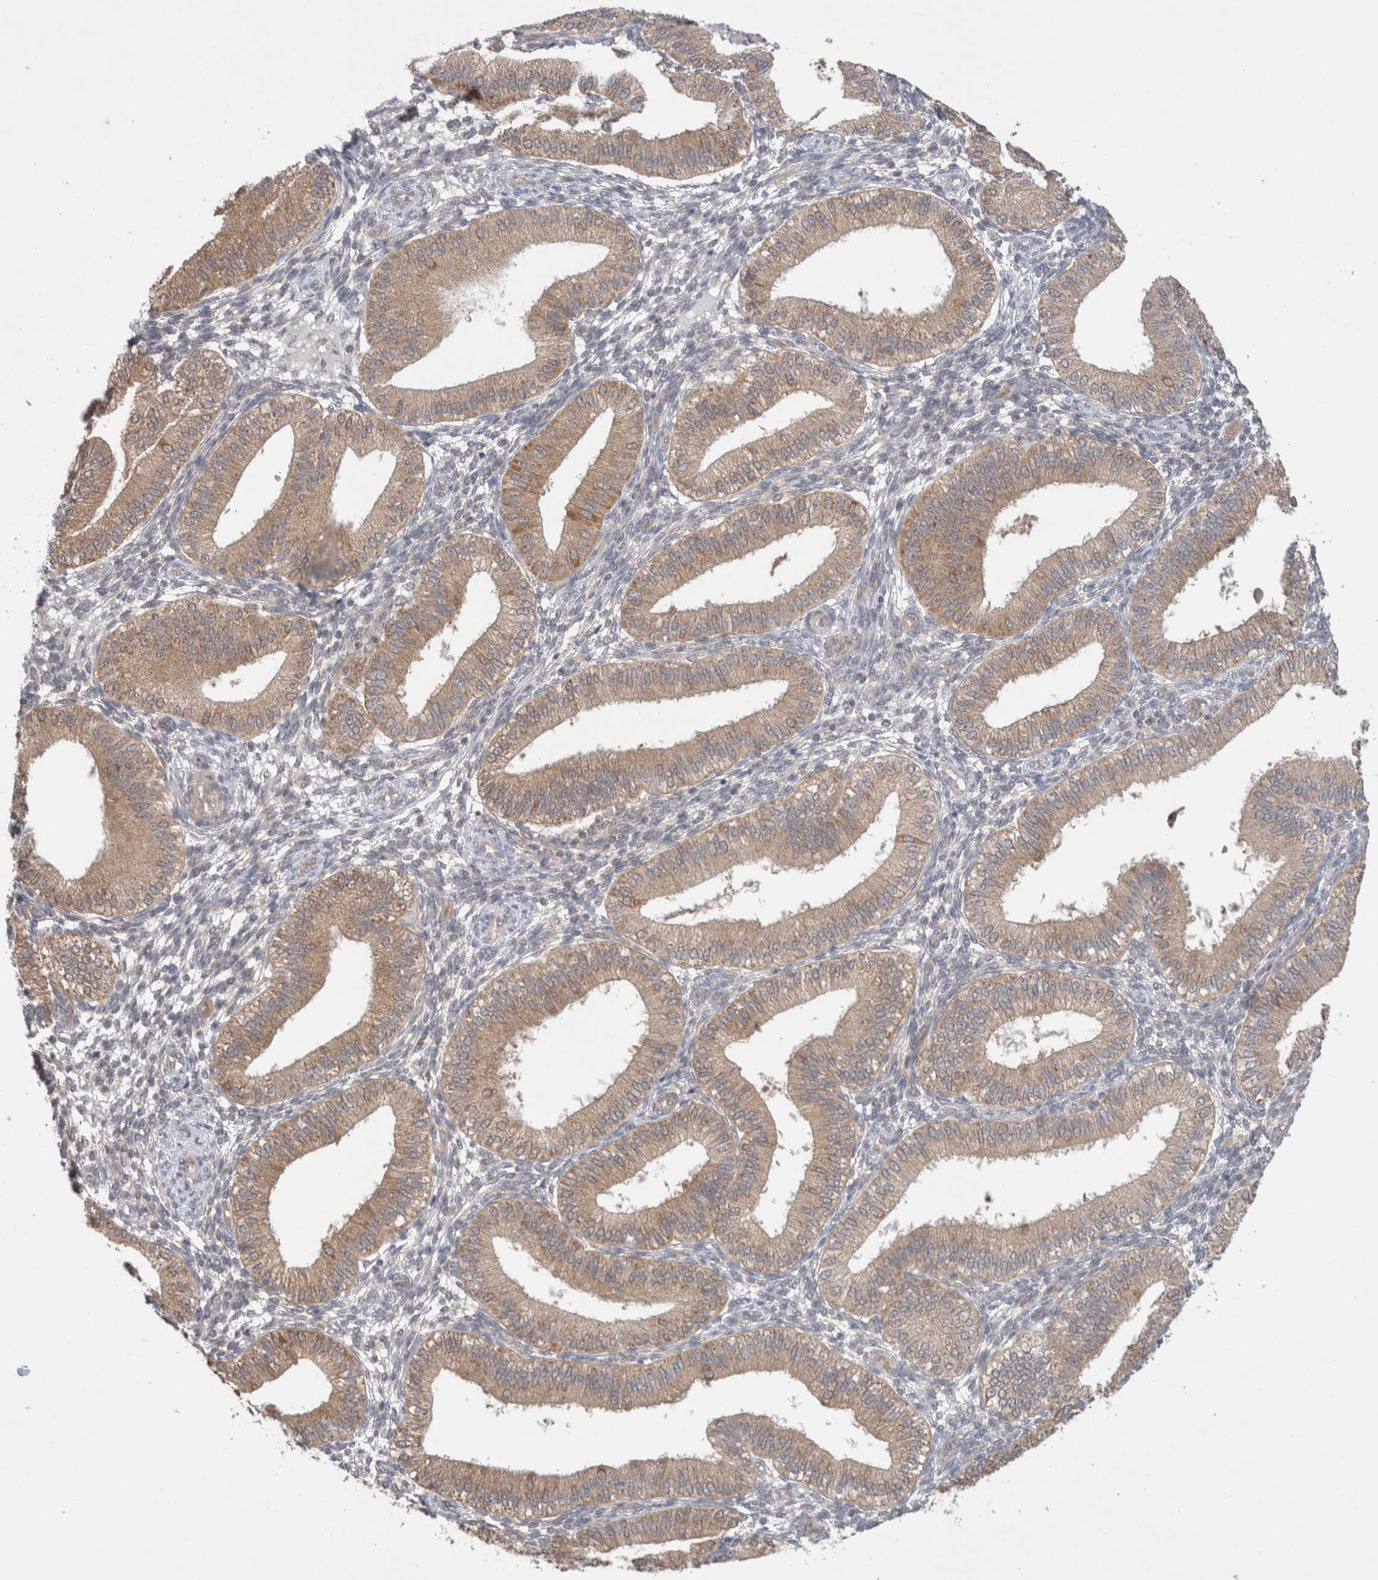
{"staining": {"intensity": "negative", "quantity": "none", "location": "none"}, "tissue": "endometrium", "cell_type": "Cells in endometrial stroma", "image_type": "normal", "snomed": [{"axis": "morphology", "description": "Normal tissue, NOS"}, {"axis": "topography", "description": "Endometrium"}], "caption": "A high-resolution histopathology image shows IHC staining of unremarkable endometrium, which exhibits no significant staining in cells in endometrial stroma. (Stains: DAB immunohistochemistry with hematoxylin counter stain, Microscopy: brightfield microscopy at high magnification).", "gene": "NDOR1", "patient": {"sex": "female", "age": 39}}